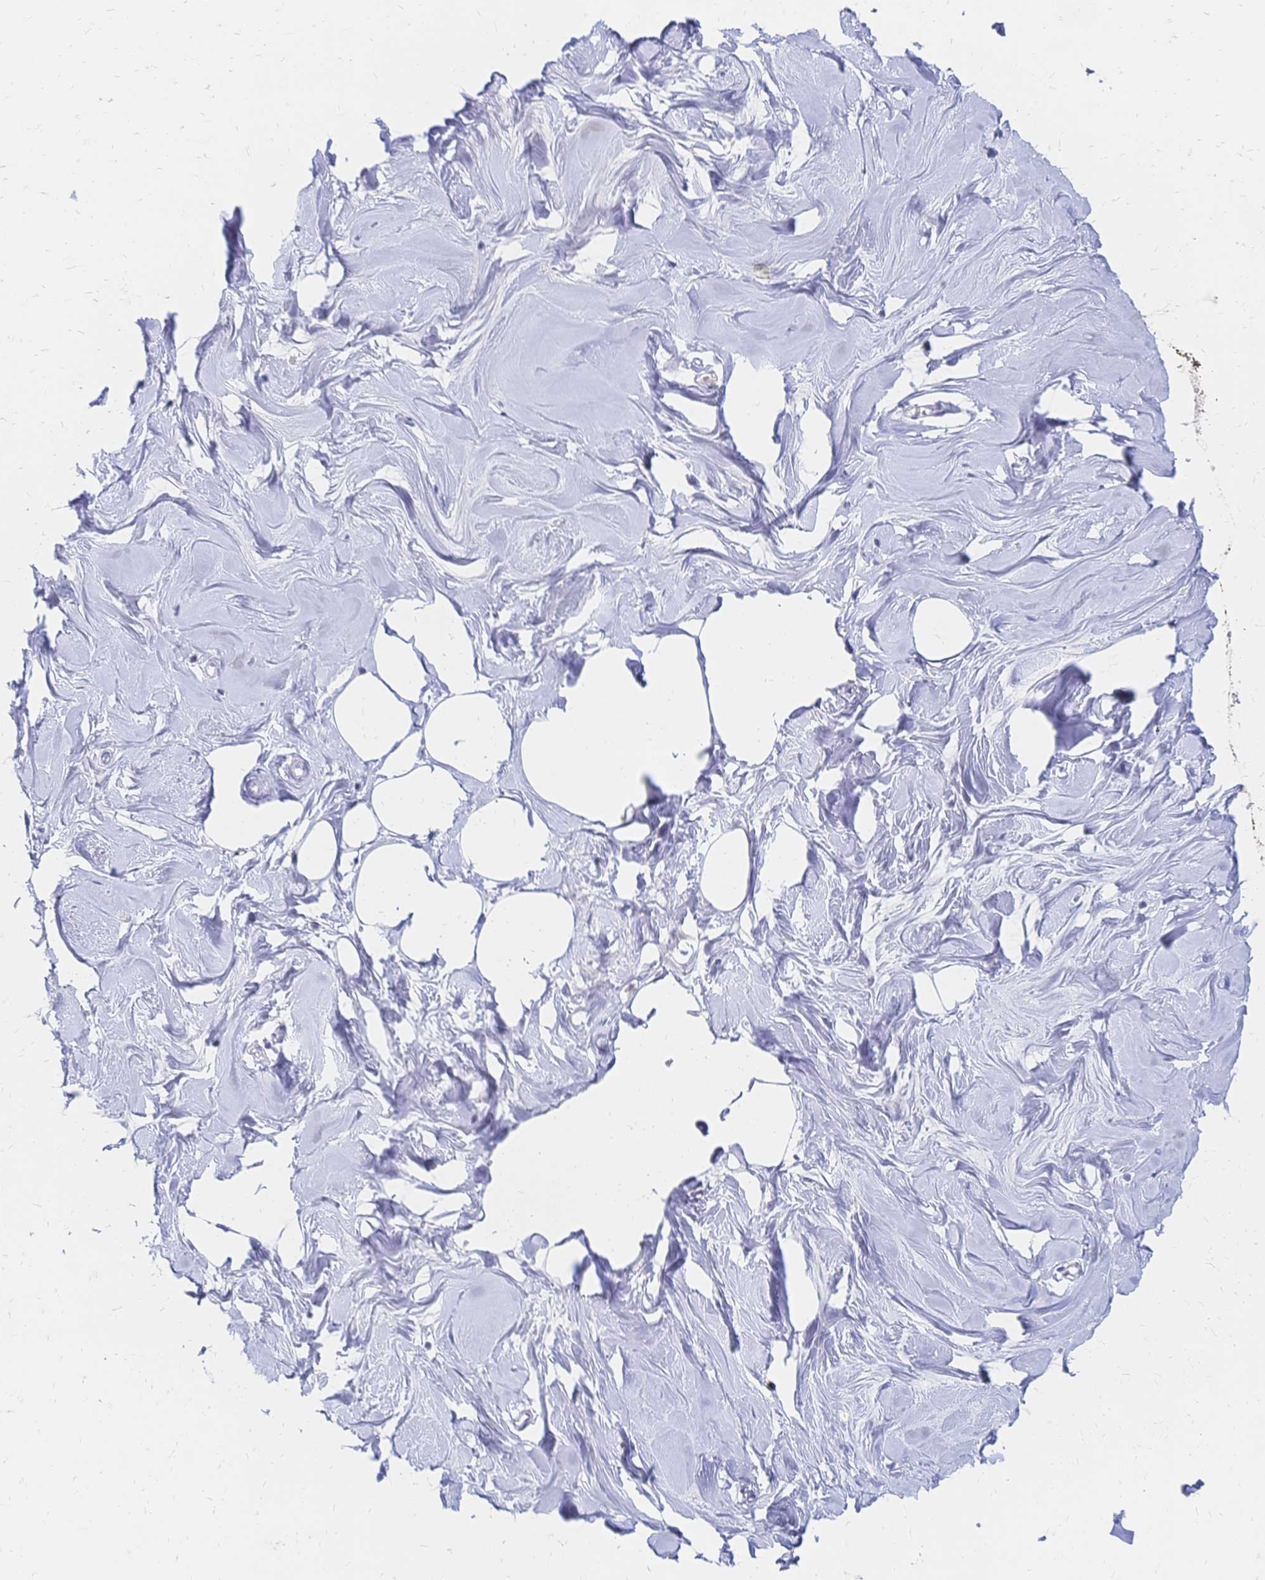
{"staining": {"intensity": "negative", "quantity": "none", "location": "none"}, "tissue": "breast", "cell_type": "Adipocytes", "image_type": "normal", "snomed": [{"axis": "morphology", "description": "Normal tissue, NOS"}, {"axis": "topography", "description": "Breast"}], "caption": "Adipocytes are negative for brown protein staining in normal breast. (DAB (3,3'-diaminobenzidine) IHC visualized using brightfield microscopy, high magnification).", "gene": "PSORS1C2", "patient": {"sex": "female", "age": 27}}